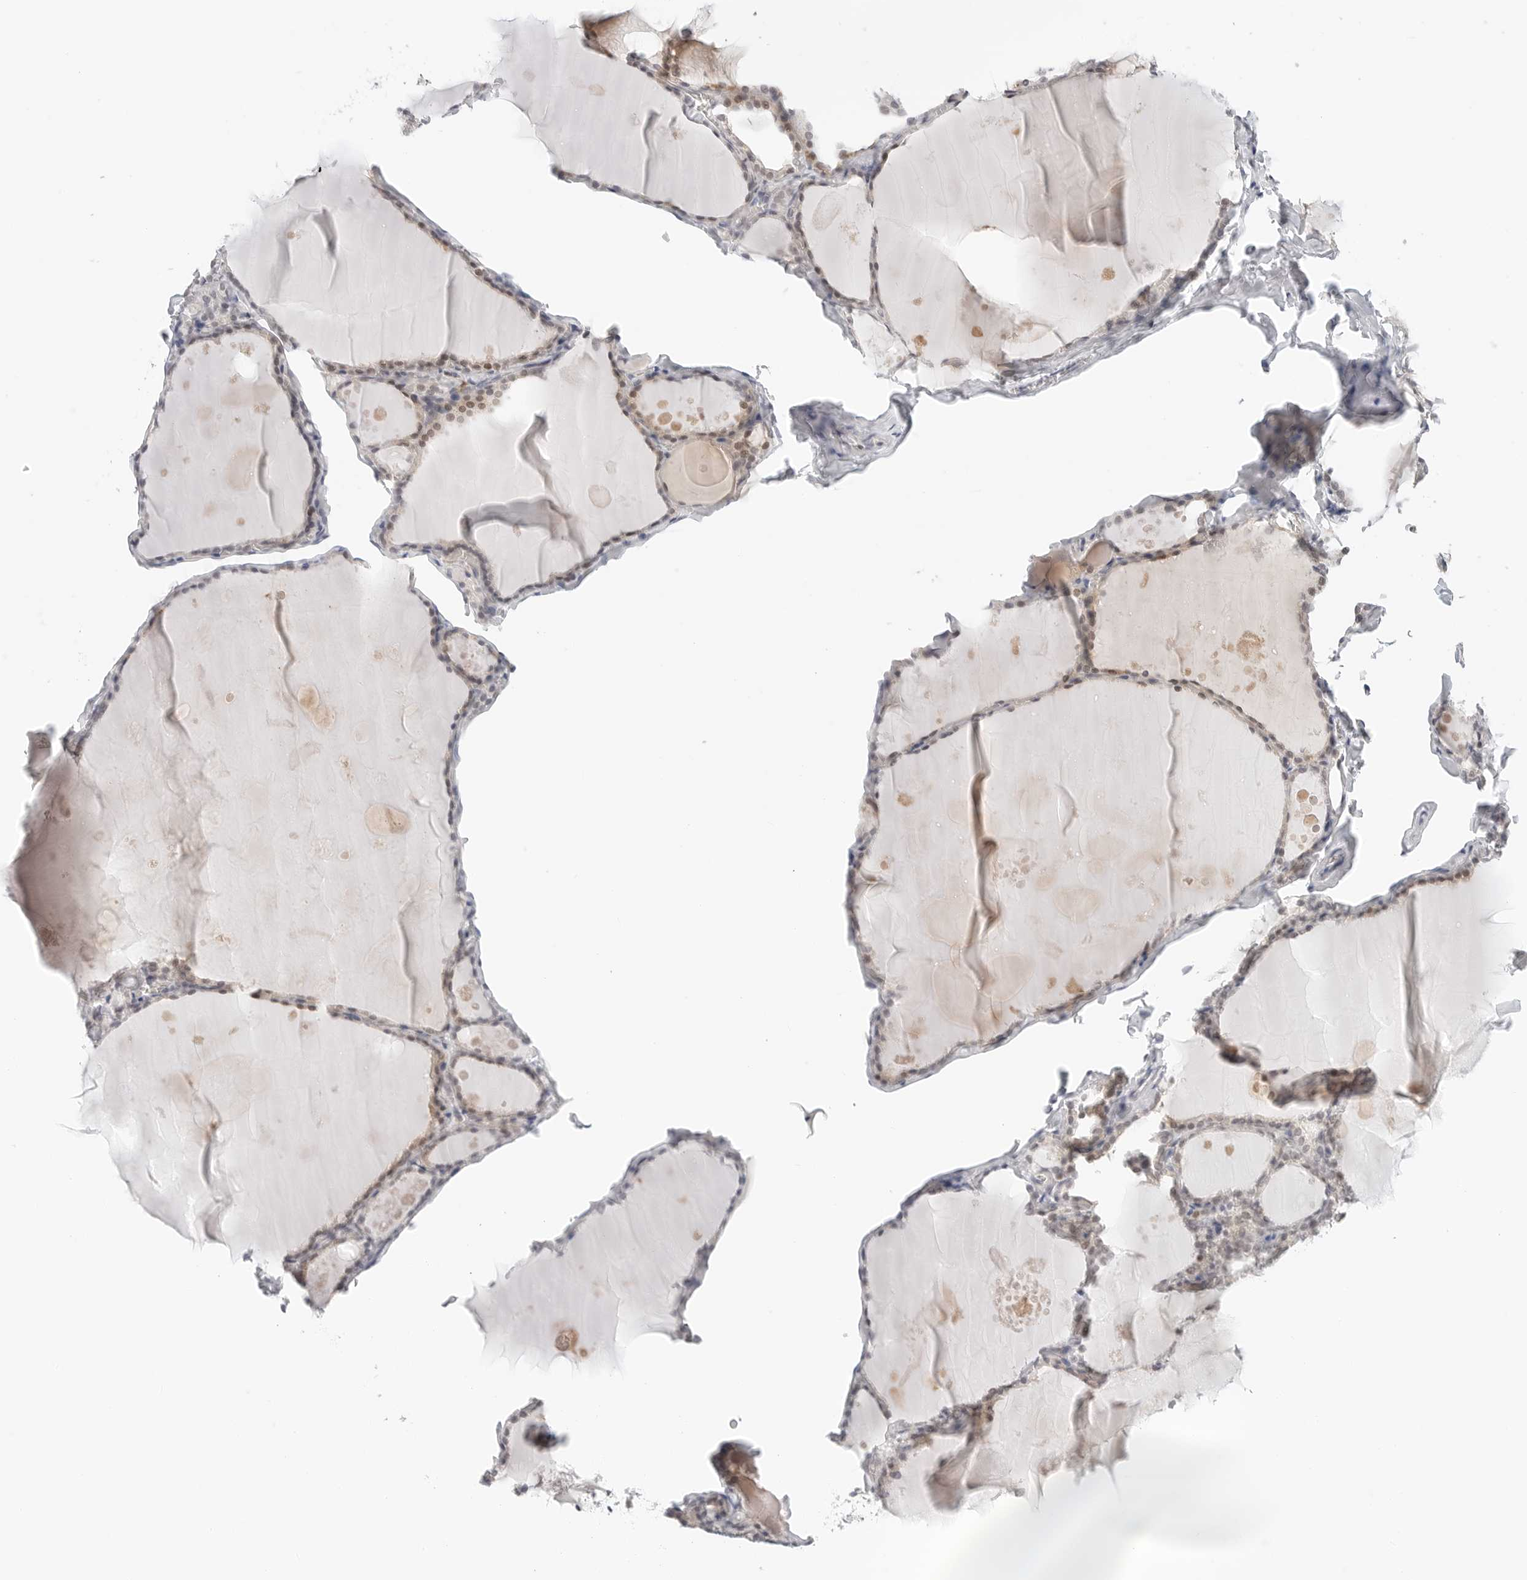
{"staining": {"intensity": "weak", "quantity": "25%-75%", "location": "nuclear"}, "tissue": "thyroid gland", "cell_type": "Glandular cells", "image_type": "normal", "snomed": [{"axis": "morphology", "description": "Normal tissue, NOS"}, {"axis": "topography", "description": "Thyroid gland"}], "caption": "This micrograph reveals unremarkable thyroid gland stained with immunohistochemistry to label a protein in brown. The nuclear of glandular cells show weak positivity for the protein. Nuclei are counter-stained blue.", "gene": "TSEN2", "patient": {"sex": "male", "age": 56}}